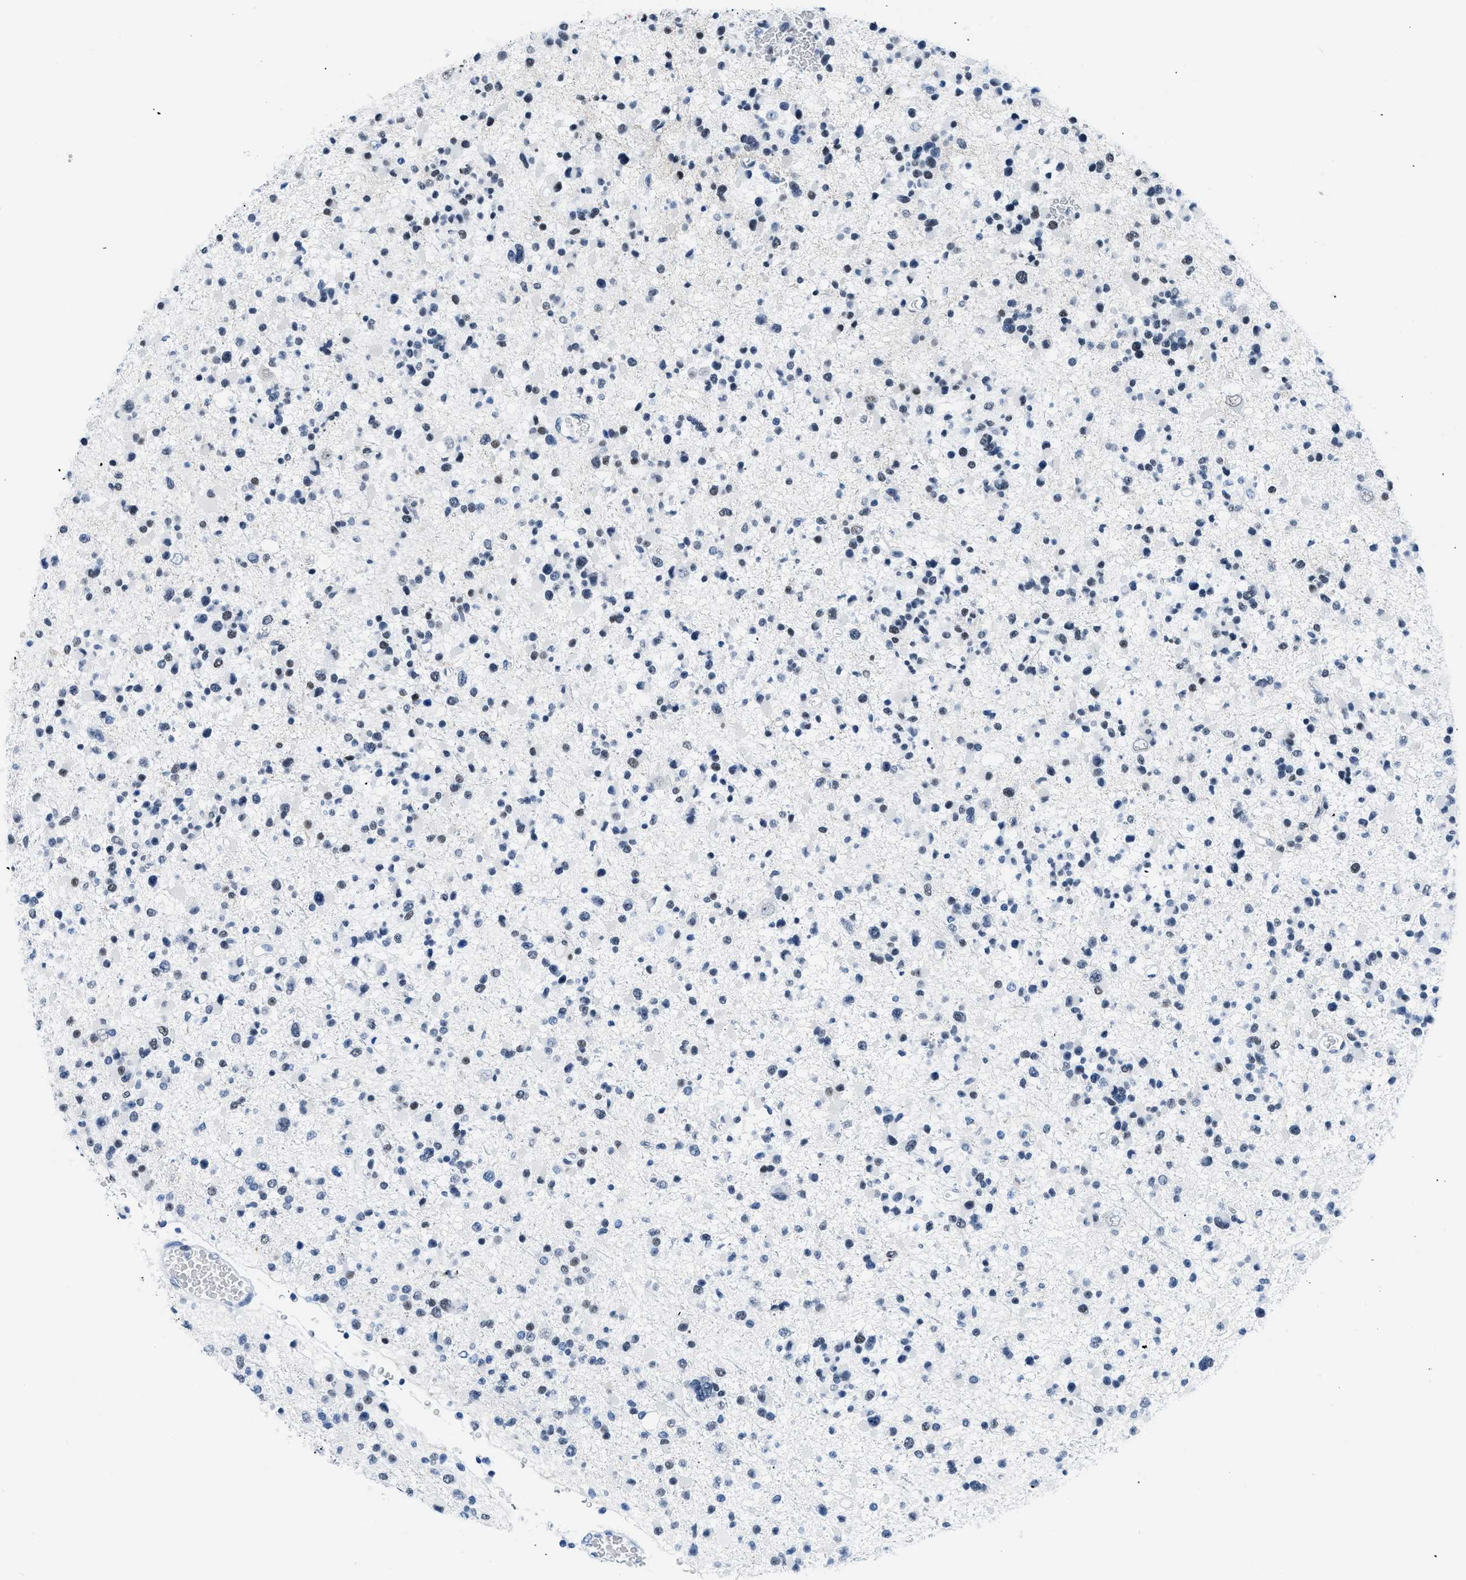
{"staining": {"intensity": "weak", "quantity": "25%-75%", "location": "nuclear"}, "tissue": "glioma", "cell_type": "Tumor cells", "image_type": "cancer", "snomed": [{"axis": "morphology", "description": "Glioma, malignant, Low grade"}, {"axis": "topography", "description": "Brain"}], "caption": "A high-resolution image shows immunohistochemistry staining of low-grade glioma (malignant), which shows weak nuclear expression in approximately 25%-75% of tumor cells. The protein is stained brown, and the nuclei are stained in blue (DAB IHC with brightfield microscopy, high magnification).", "gene": "CTBP1", "patient": {"sex": "female", "age": 22}}